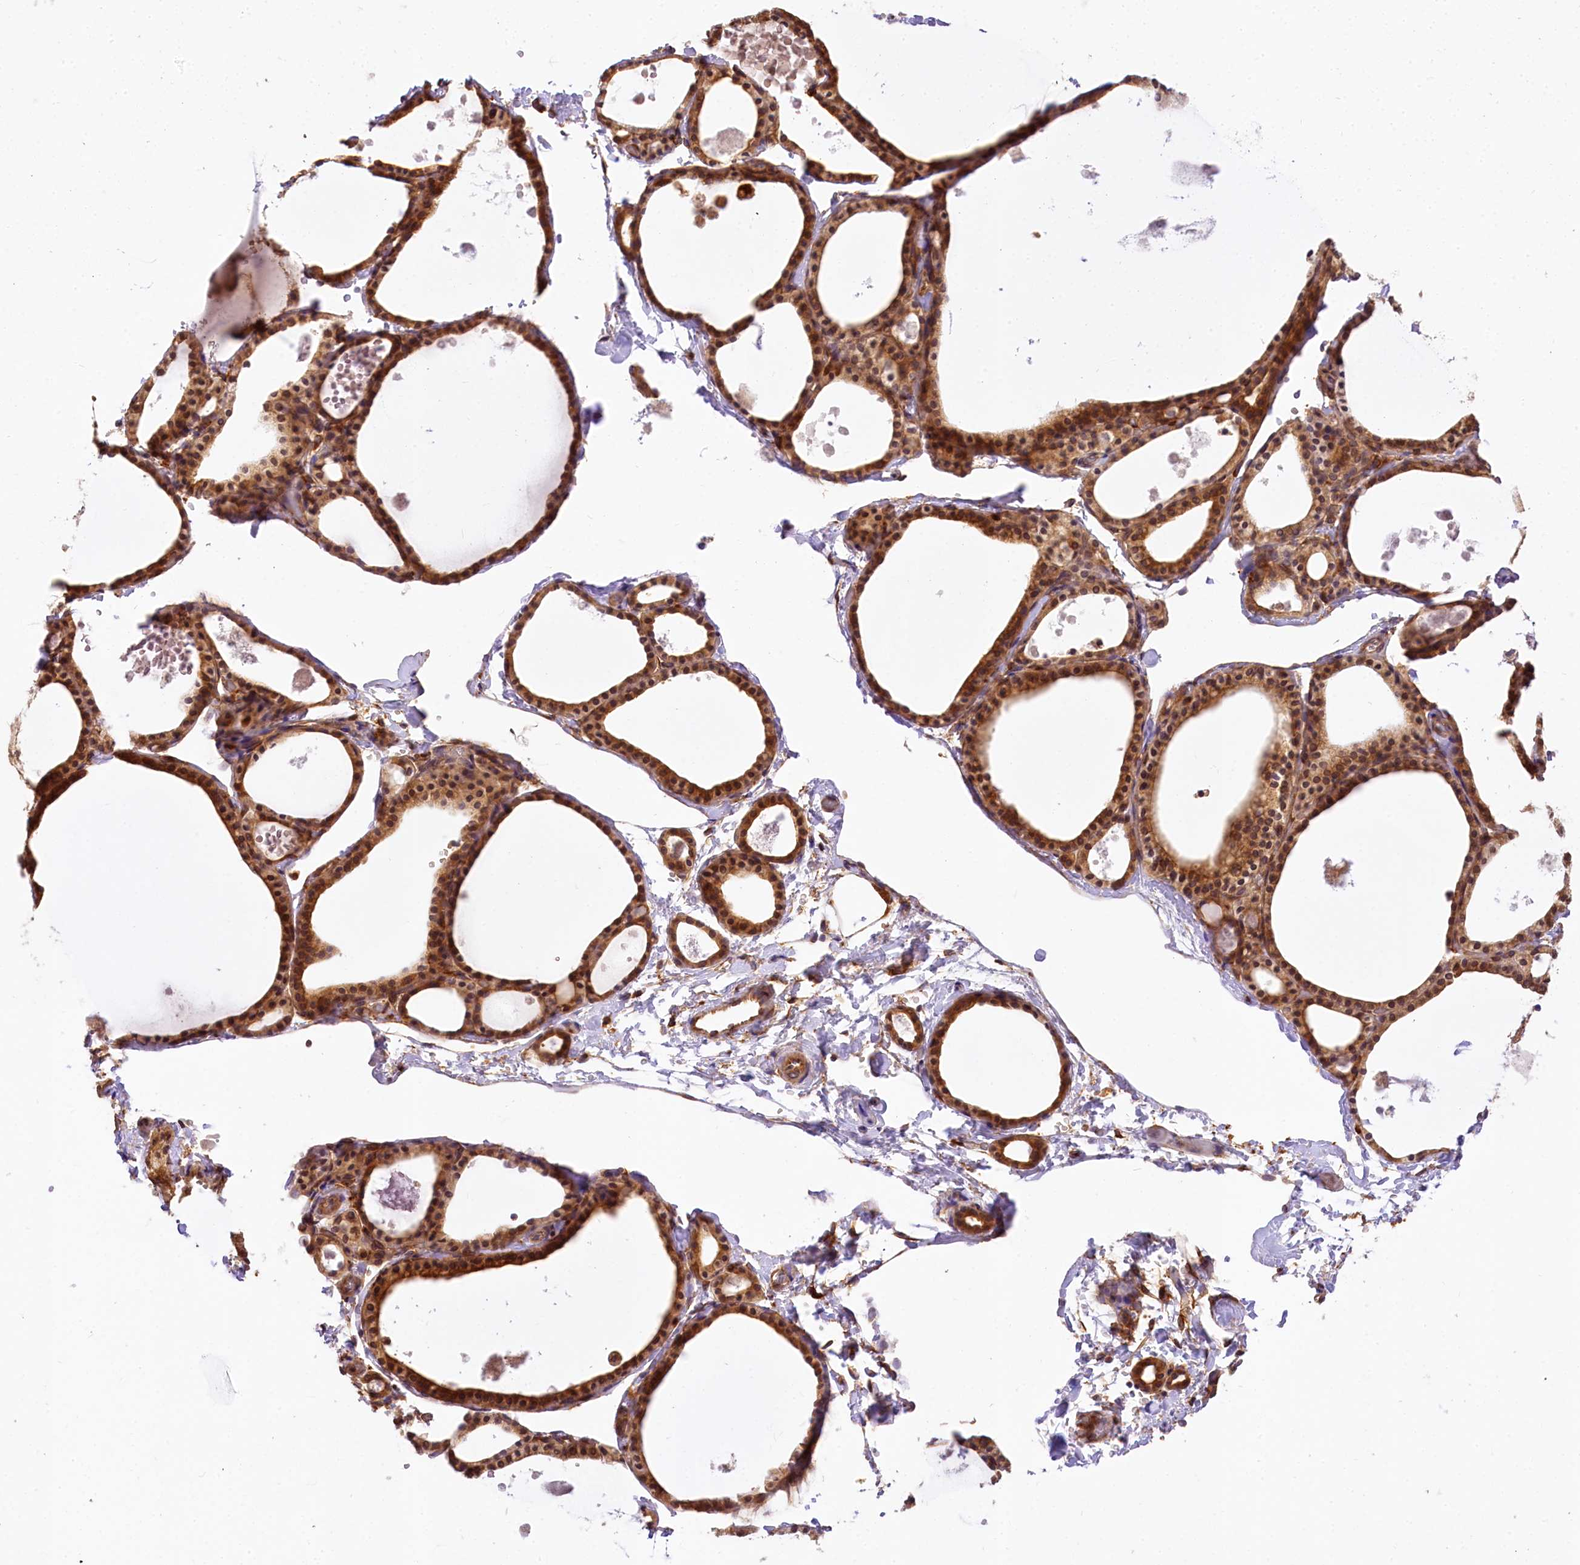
{"staining": {"intensity": "strong", "quantity": ">75%", "location": "cytoplasmic/membranous"}, "tissue": "thyroid gland", "cell_type": "Glandular cells", "image_type": "normal", "snomed": [{"axis": "morphology", "description": "Normal tissue, NOS"}, {"axis": "topography", "description": "Thyroid gland"}], "caption": "Glandular cells display high levels of strong cytoplasmic/membranous positivity in approximately >75% of cells in benign thyroid gland.", "gene": "PPIP5K2", "patient": {"sex": "male", "age": 56}}